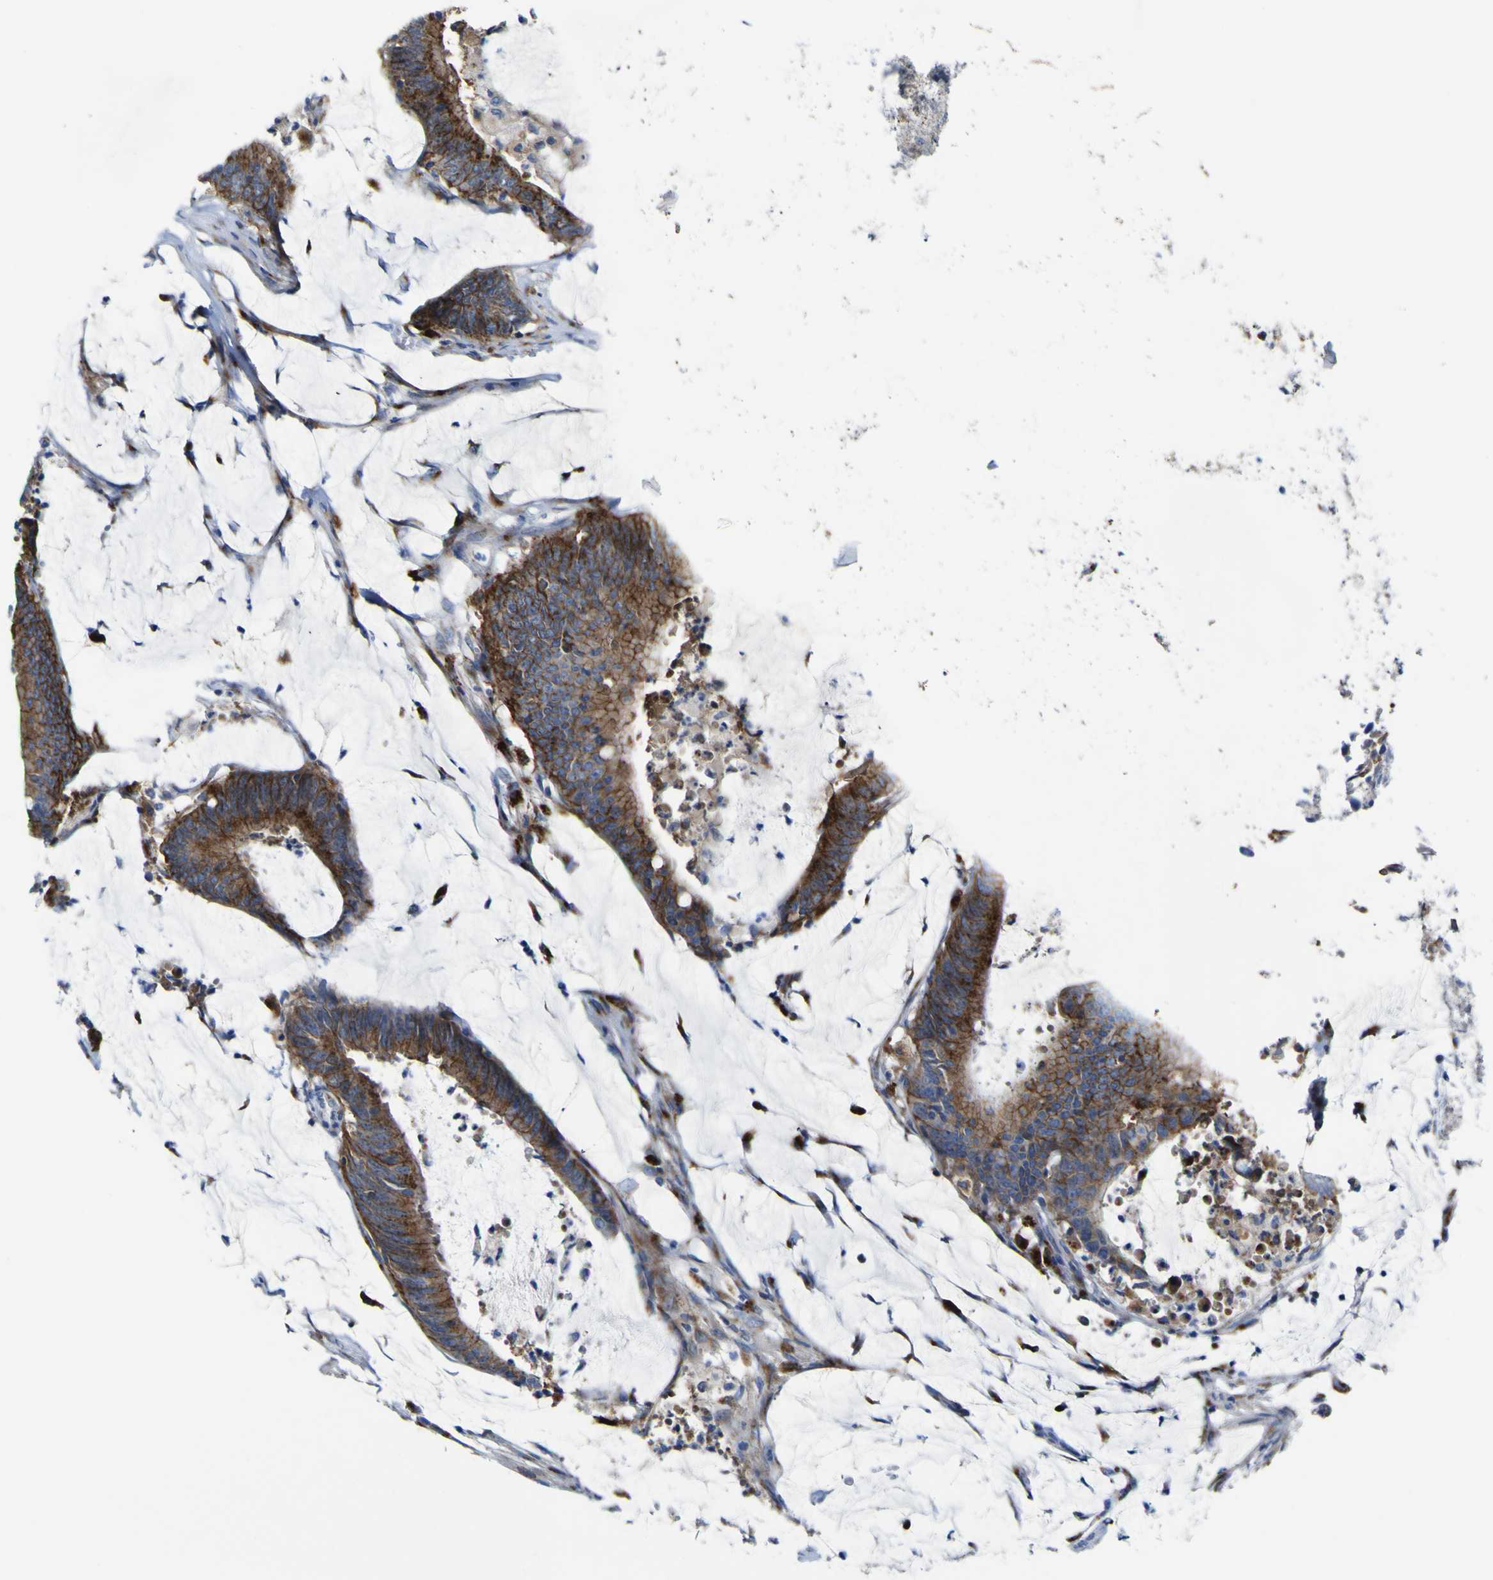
{"staining": {"intensity": "strong", "quantity": ">75%", "location": "cytoplasmic/membranous"}, "tissue": "colorectal cancer", "cell_type": "Tumor cells", "image_type": "cancer", "snomed": [{"axis": "morphology", "description": "Adenocarcinoma, NOS"}, {"axis": "topography", "description": "Rectum"}], "caption": "Brown immunohistochemical staining in colorectal cancer demonstrates strong cytoplasmic/membranous staining in about >75% of tumor cells.", "gene": "PTPRF", "patient": {"sex": "female", "age": 66}}